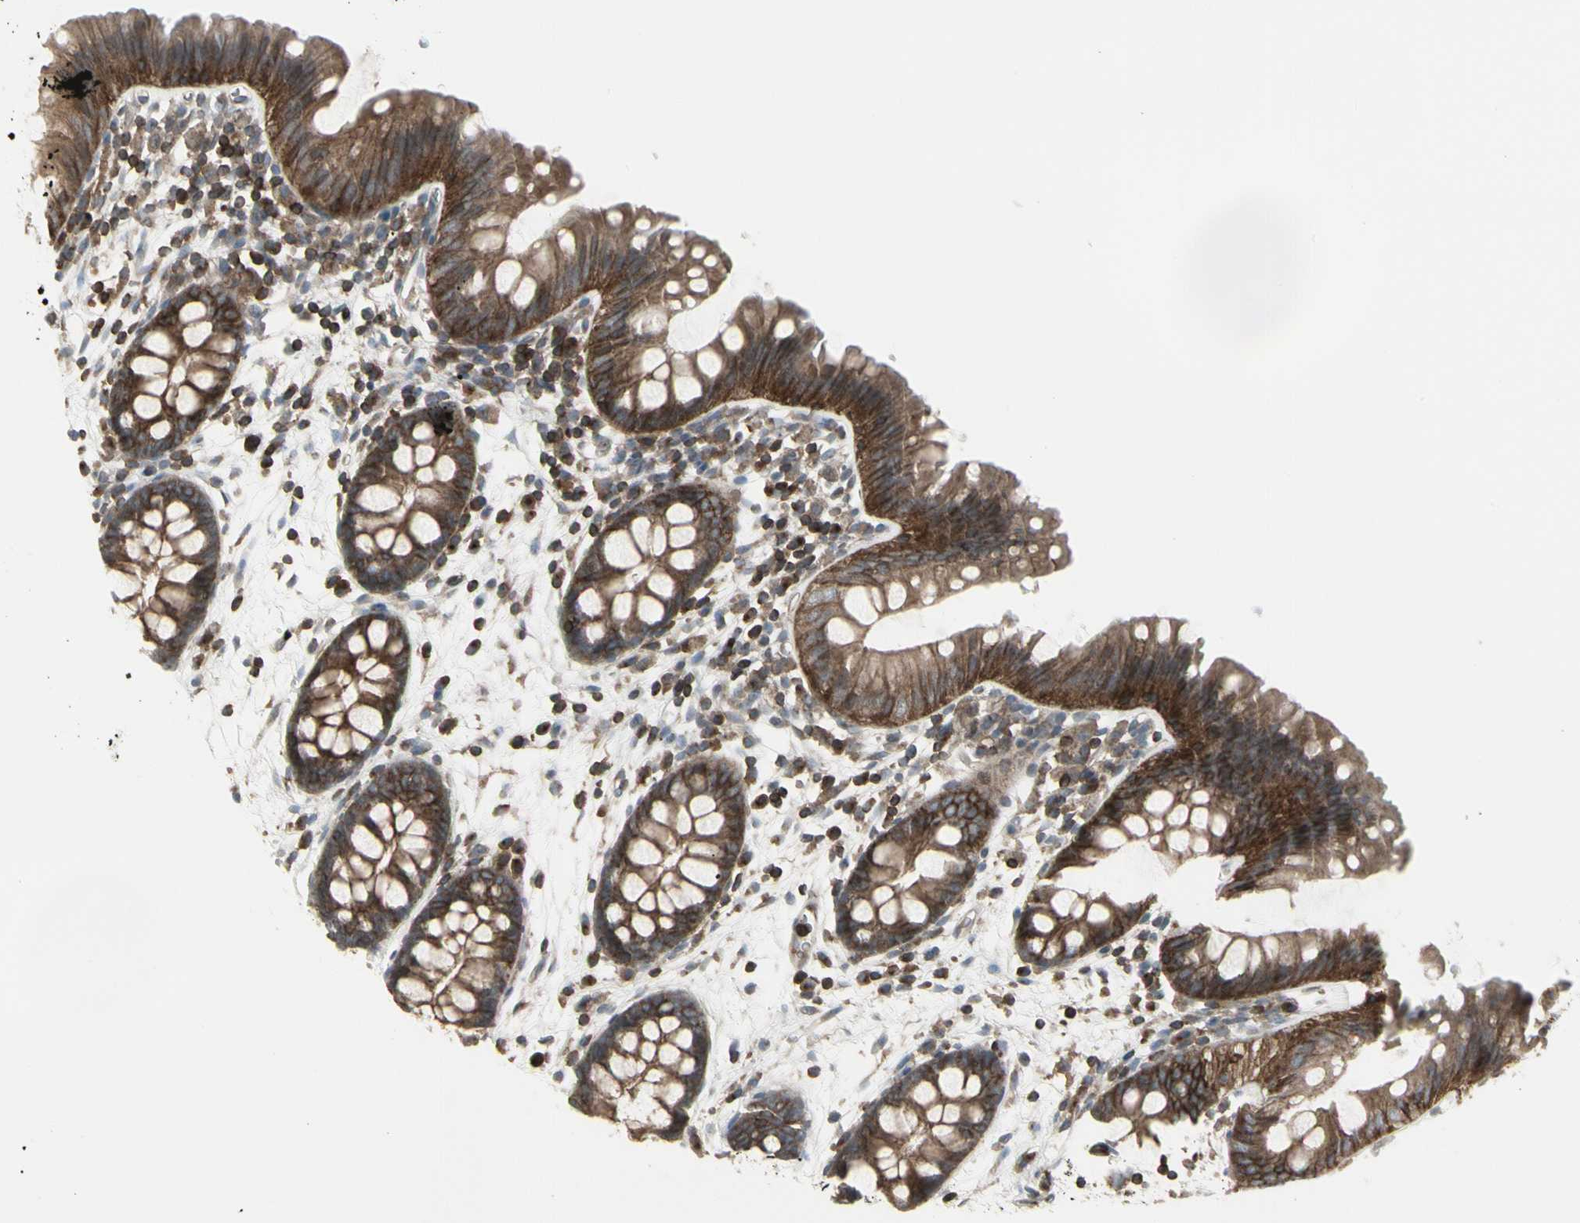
{"staining": {"intensity": "weak", "quantity": "<25%", "location": "cytoplasmic/membranous"}, "tissue": "colon", "cell_type": "Endothelial cells", "image_type": "normal", "snomed": [{"axis": "morphology", "description": "Normal tissue, NOS"}, {"axis": "topography", "description": "Smooth muscle"}, {"axis": "topography", "description": "Colon"}], "caption": "IHC micrograph of unremarkable colon: colon stained with DAB (3,3'-diaminobenzidine) reveals no significant protein positivity in endothelial cells.", "gene": "EPS15", "patient": {"sex": "male", "age": 67}}